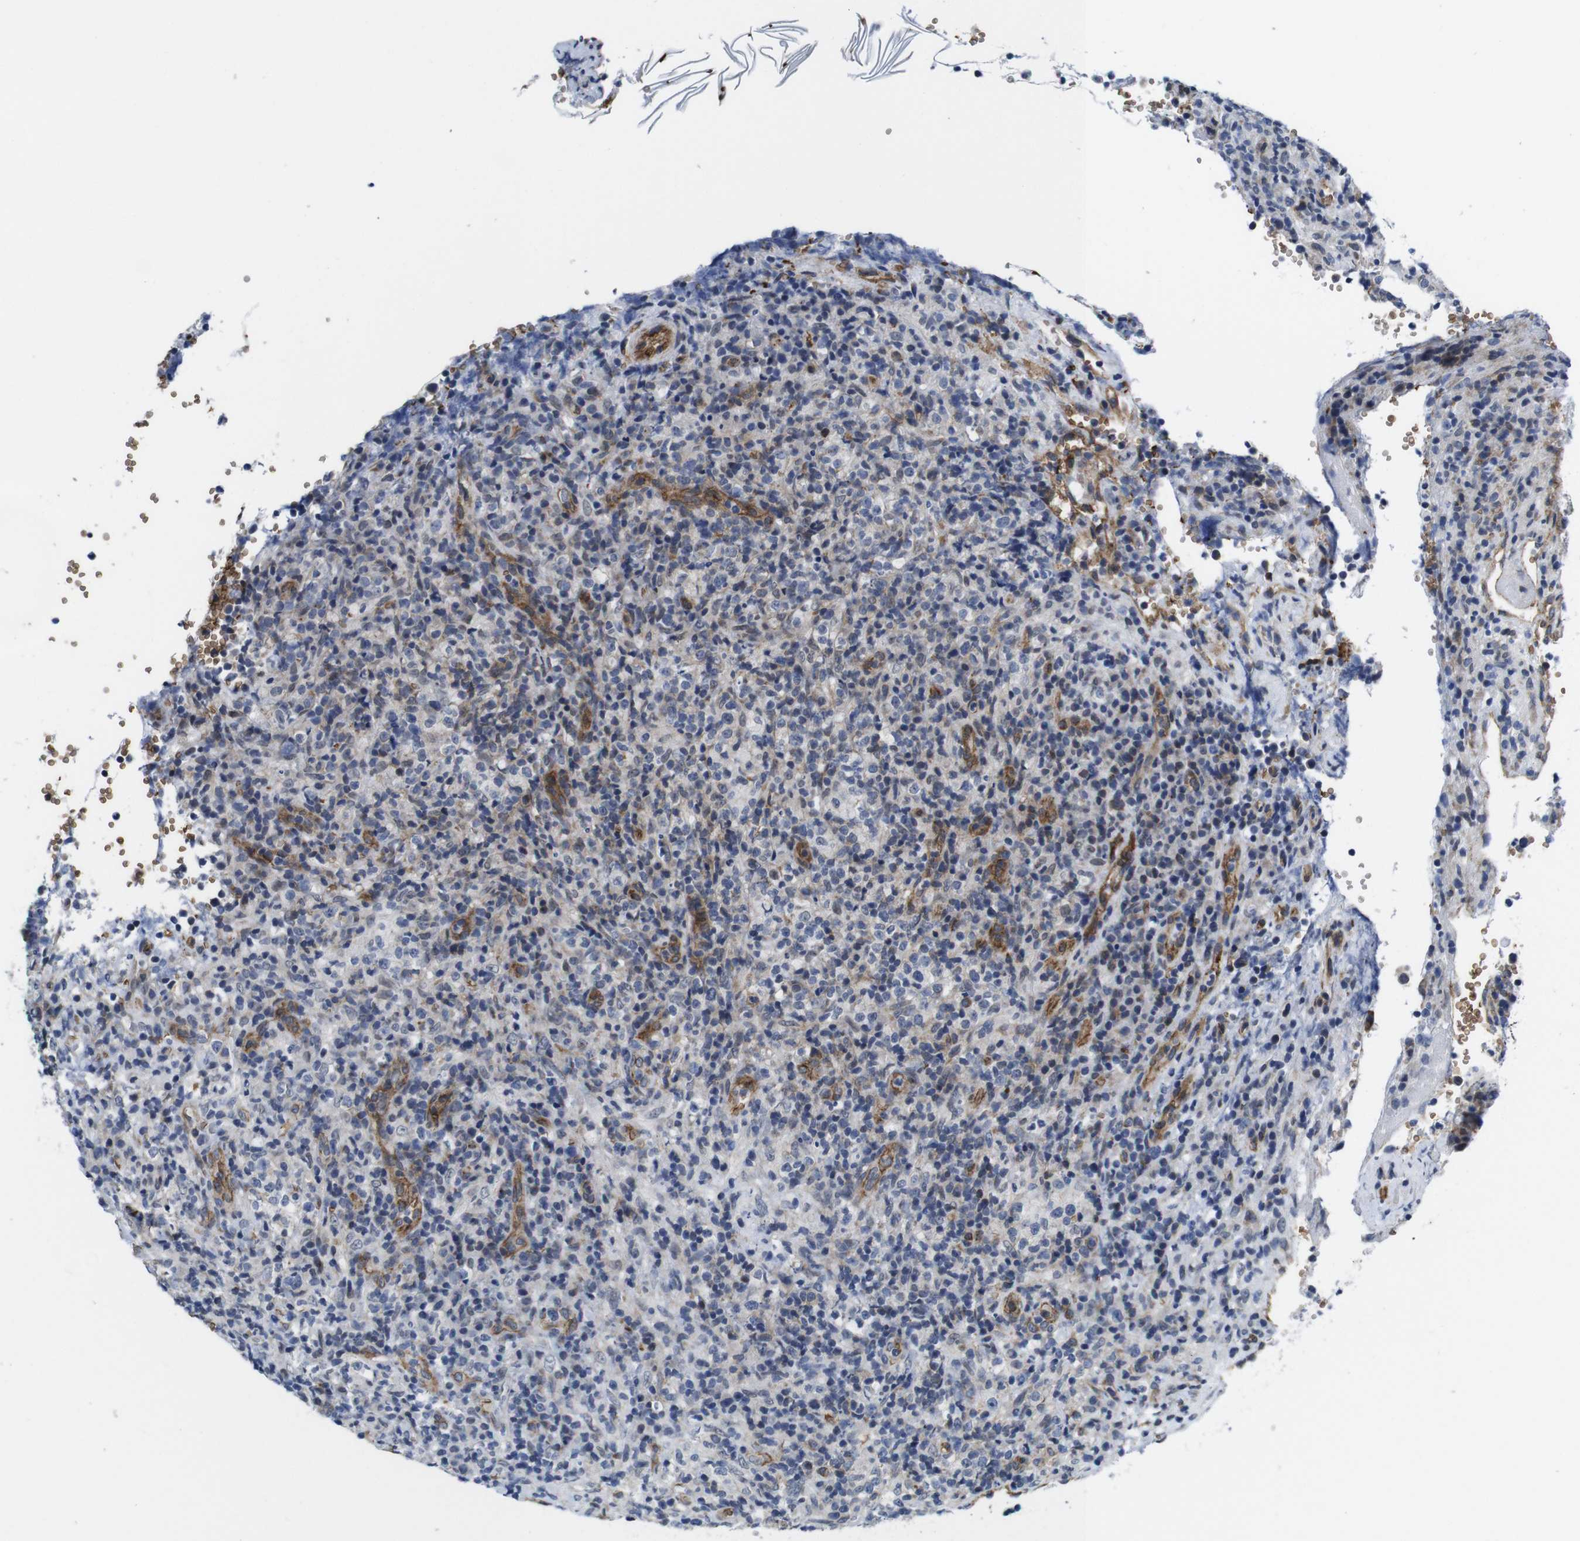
{"staining": {"intensity": "weak", "quantity": "25%-75%", "location": "cytoplasmic/membranous"}, "tissue": "lymphoma", "cell_type": "Tumor cells", "image_type": "cancer", "snomed": [{"axis": "morphology", "description": "Malignant lymphoma, non-Hodgkin's type, High grade"}, {"axis": "topography", "description": "Lymph node"}], "caption": "Immunohistochemistry histopathology image of high-grade malignant lymphoma, non-Hodgkin's type stained for a protein (brown), which displays low levels of weak cytoplasmic/membranous expression in about 25%-75% of tumor cells.", "gene": "SOCS3", "patient": {"sex": "female", "age": 76}}